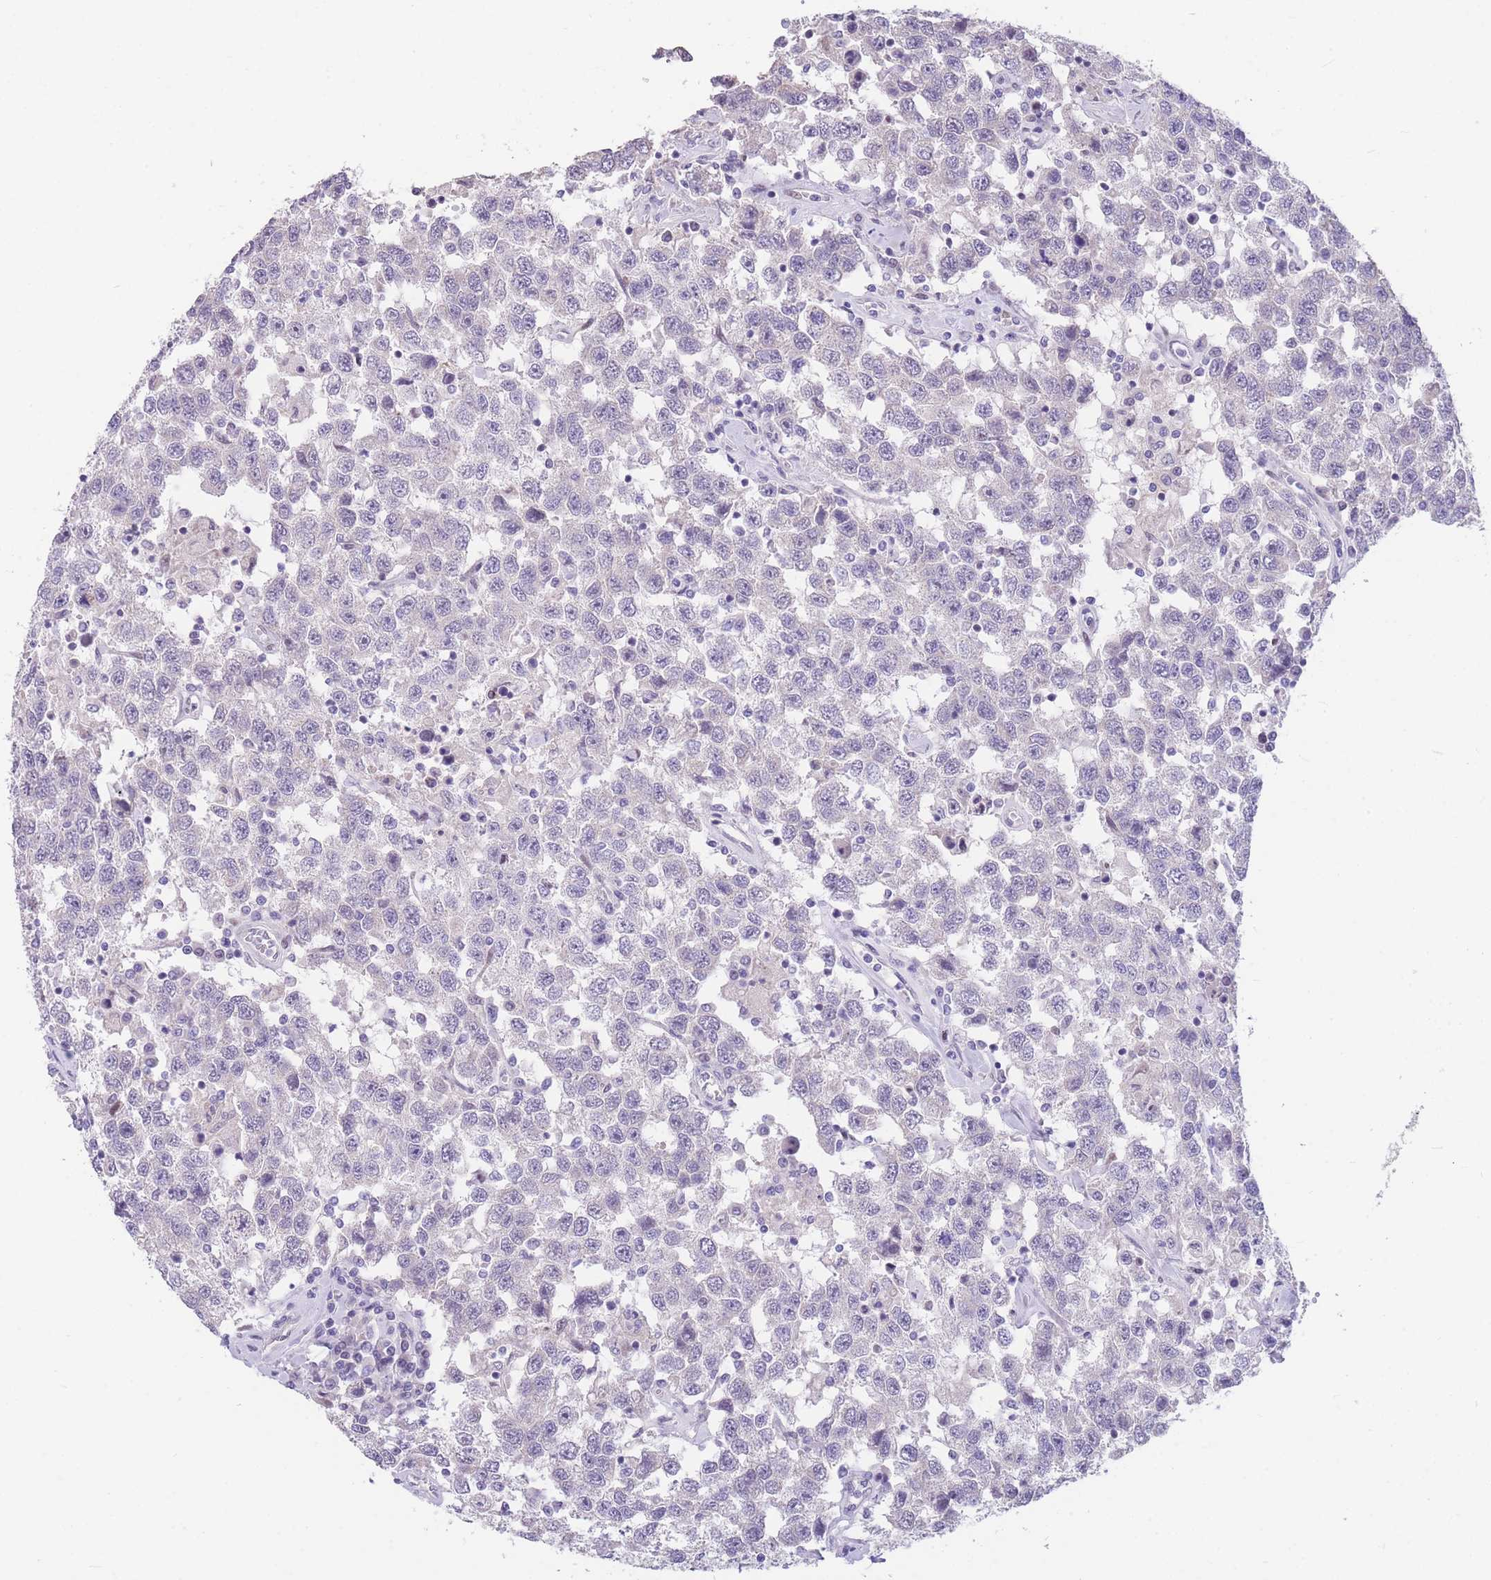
{"staining": {"intensity": "negative", "quantity": "none", "location": "none"}, "tissue": "testis cancer", "cell_type": "Tumor cells", "image_type": "cancer", "snomed": [{"axis": "morphology", "description": "Seminoma, NOS"}, {"axis": "topography", "description": "Testis"}], "caption": "A high-resolution photomicrograph shows immunohistochemistry staining of seminoma (testis), which demonstrates no significant positivity in tumor cells.", "gene": "SHCBP1", "patient": {"sex": "male", "age": 41}}